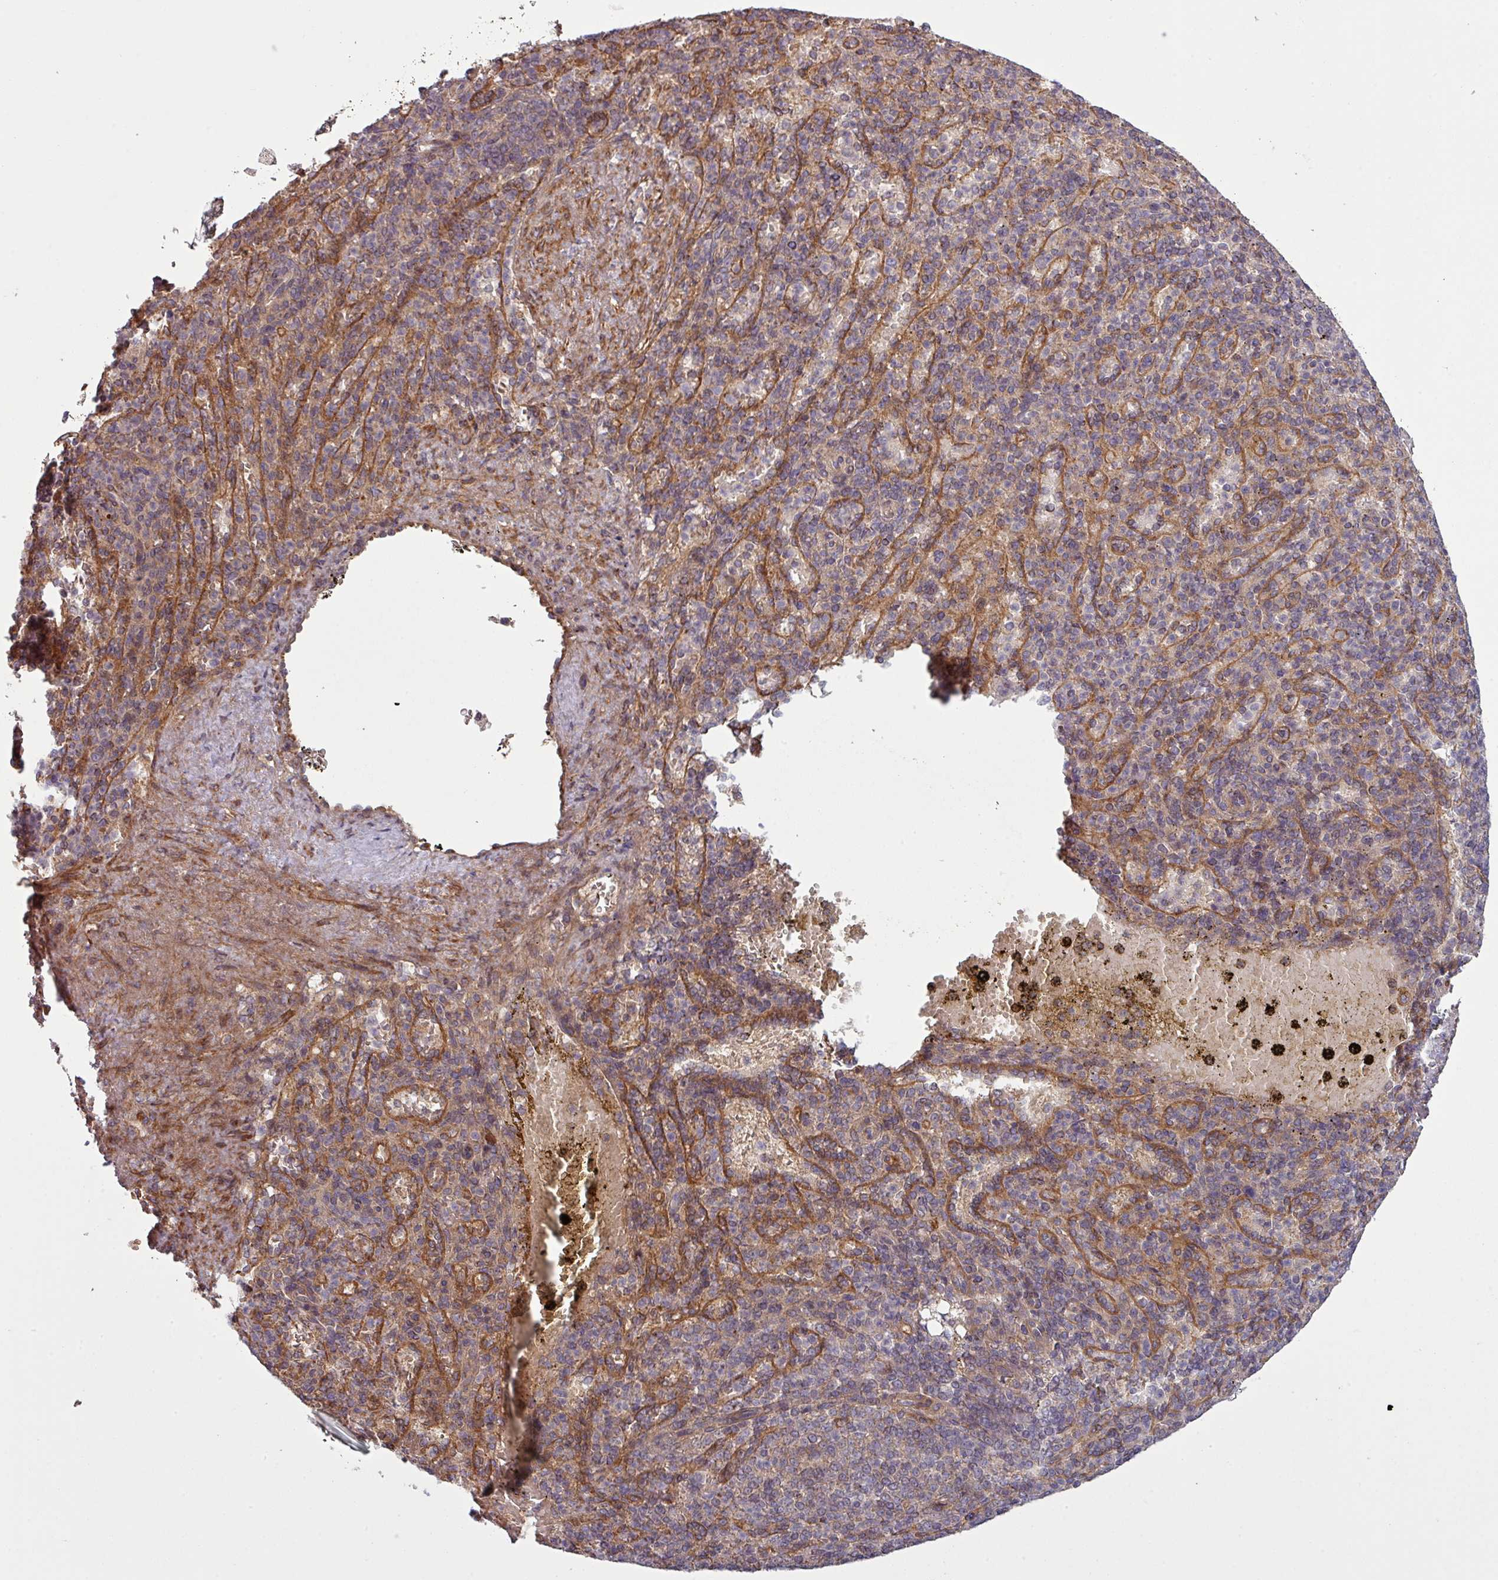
{"staining": {"intensity": "moderate", "quantity": "25%-75%", "location": "cytoplasmic/membranous"}, "tissue": "spleen", "cell_type": "Cells in red pulp", "image_type": "normal", "snomed": [{"axis": "morphology", "description": "Normal tissue, NOS"}, {"axis": "topography", "description": "Spleen"}], "caption": "Protein expression analysis of benign human spleen reveals moderate cytoplasmic/membranous expression in about 25%-75% of cells in red pulp.", "gene": "SNRNP25", "patient": {"sex": "female", "age": 74}}